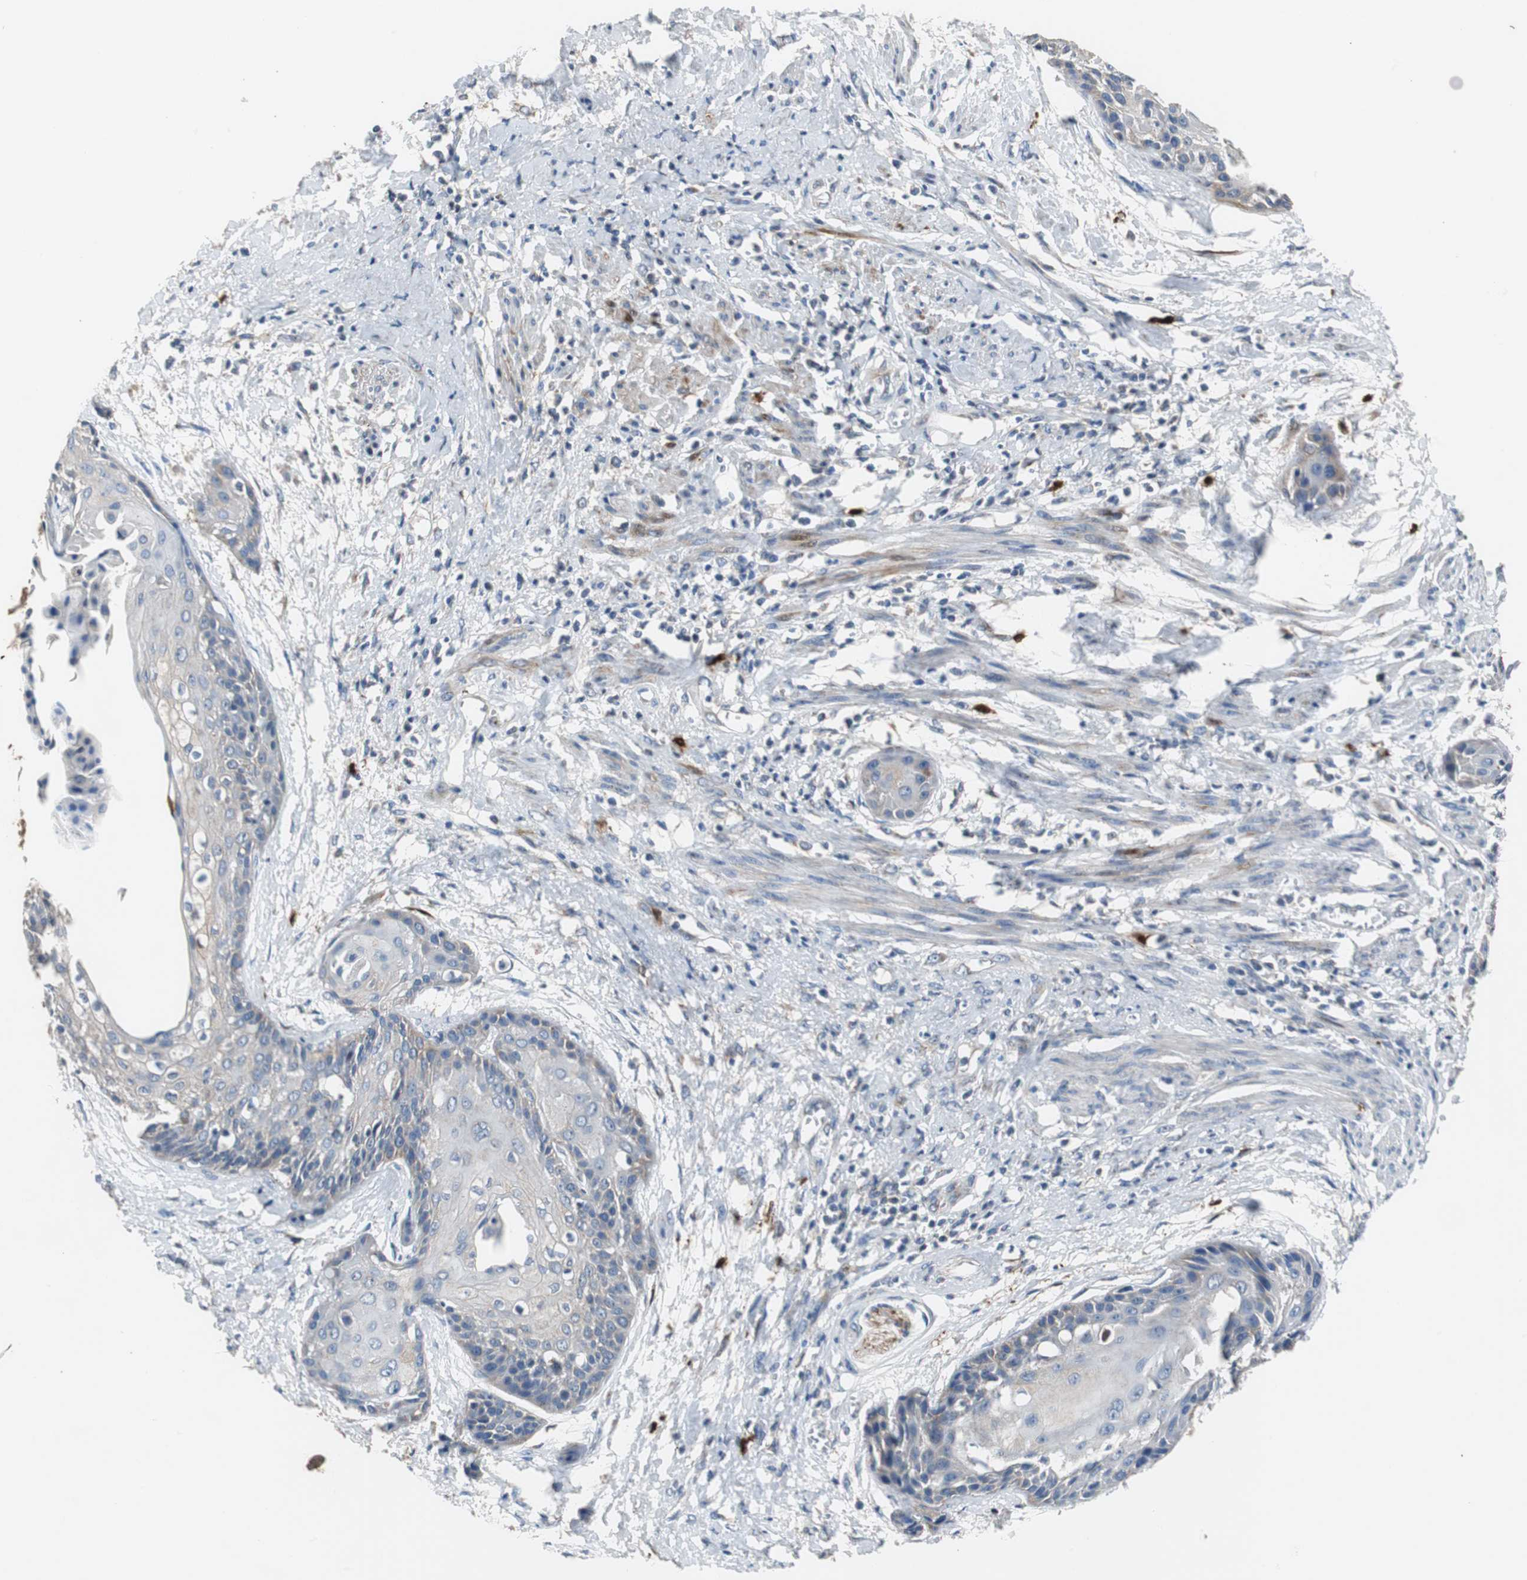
{"staining": {"intensity": "weak", "quantity": "25%-75%", "location": "cytoplasmic/membranous"}, "tissue": "cervical cancer", "cell_type": "Tumor cells", "image_type": "cancer", "snomed": [{"axis": "morphology", "description": "Squamous cell carcinoma, NOS"}, {"axis": "topography", "description": "Cervix"}], "caption": "Immunohistochemical staining of cervical cancer demonstrates weak cytoplasmic/membranous protein staining in approximately 25%-75% of tumor cells.", "gene": "CALB2", "patient": {"sex": "female", "age": 57}}